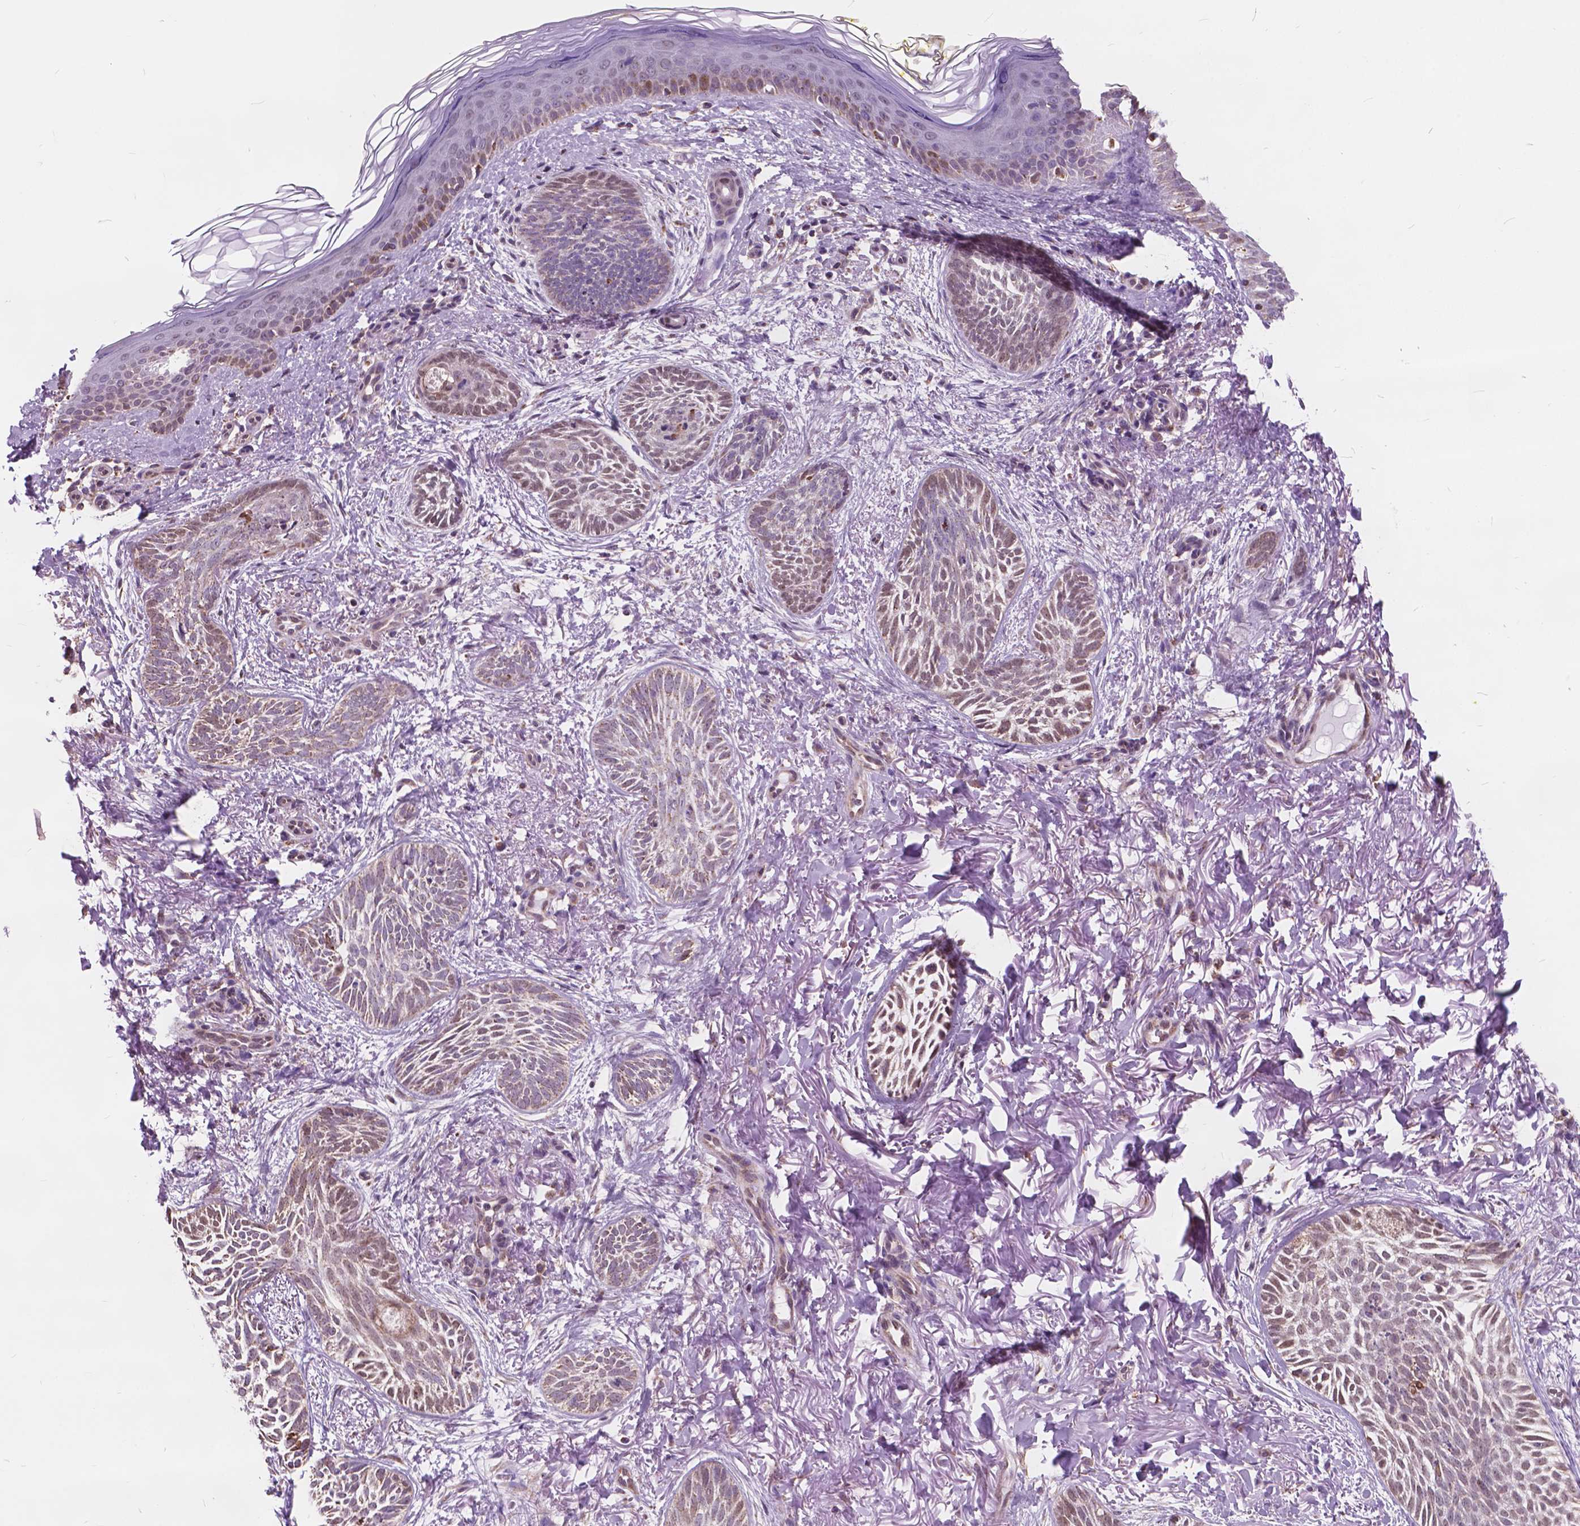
{"staining": {"intensity": "weak", "quantity": "25%-75%", "location": "cytoplasmic/membranous,nuclear"}, "tissue": "skin cancer", "cell_type": "Tumor cells", "image_type": "cancer", "snomed": [{"axis": "morphology", "description": "Basal cell carcinoma"}, {"axis": "topography", "description": "Skin"}], "caption": "A micrograph showing weak cytoplasmic/membranous and nuclear positivity in approximately 25%-75% of tumor cells in skin basal cell carcinoma, as visualized by brown immunohistochemical staining.", "gene": "SCOC", "patient": {"sex": "female", "age": 68}}